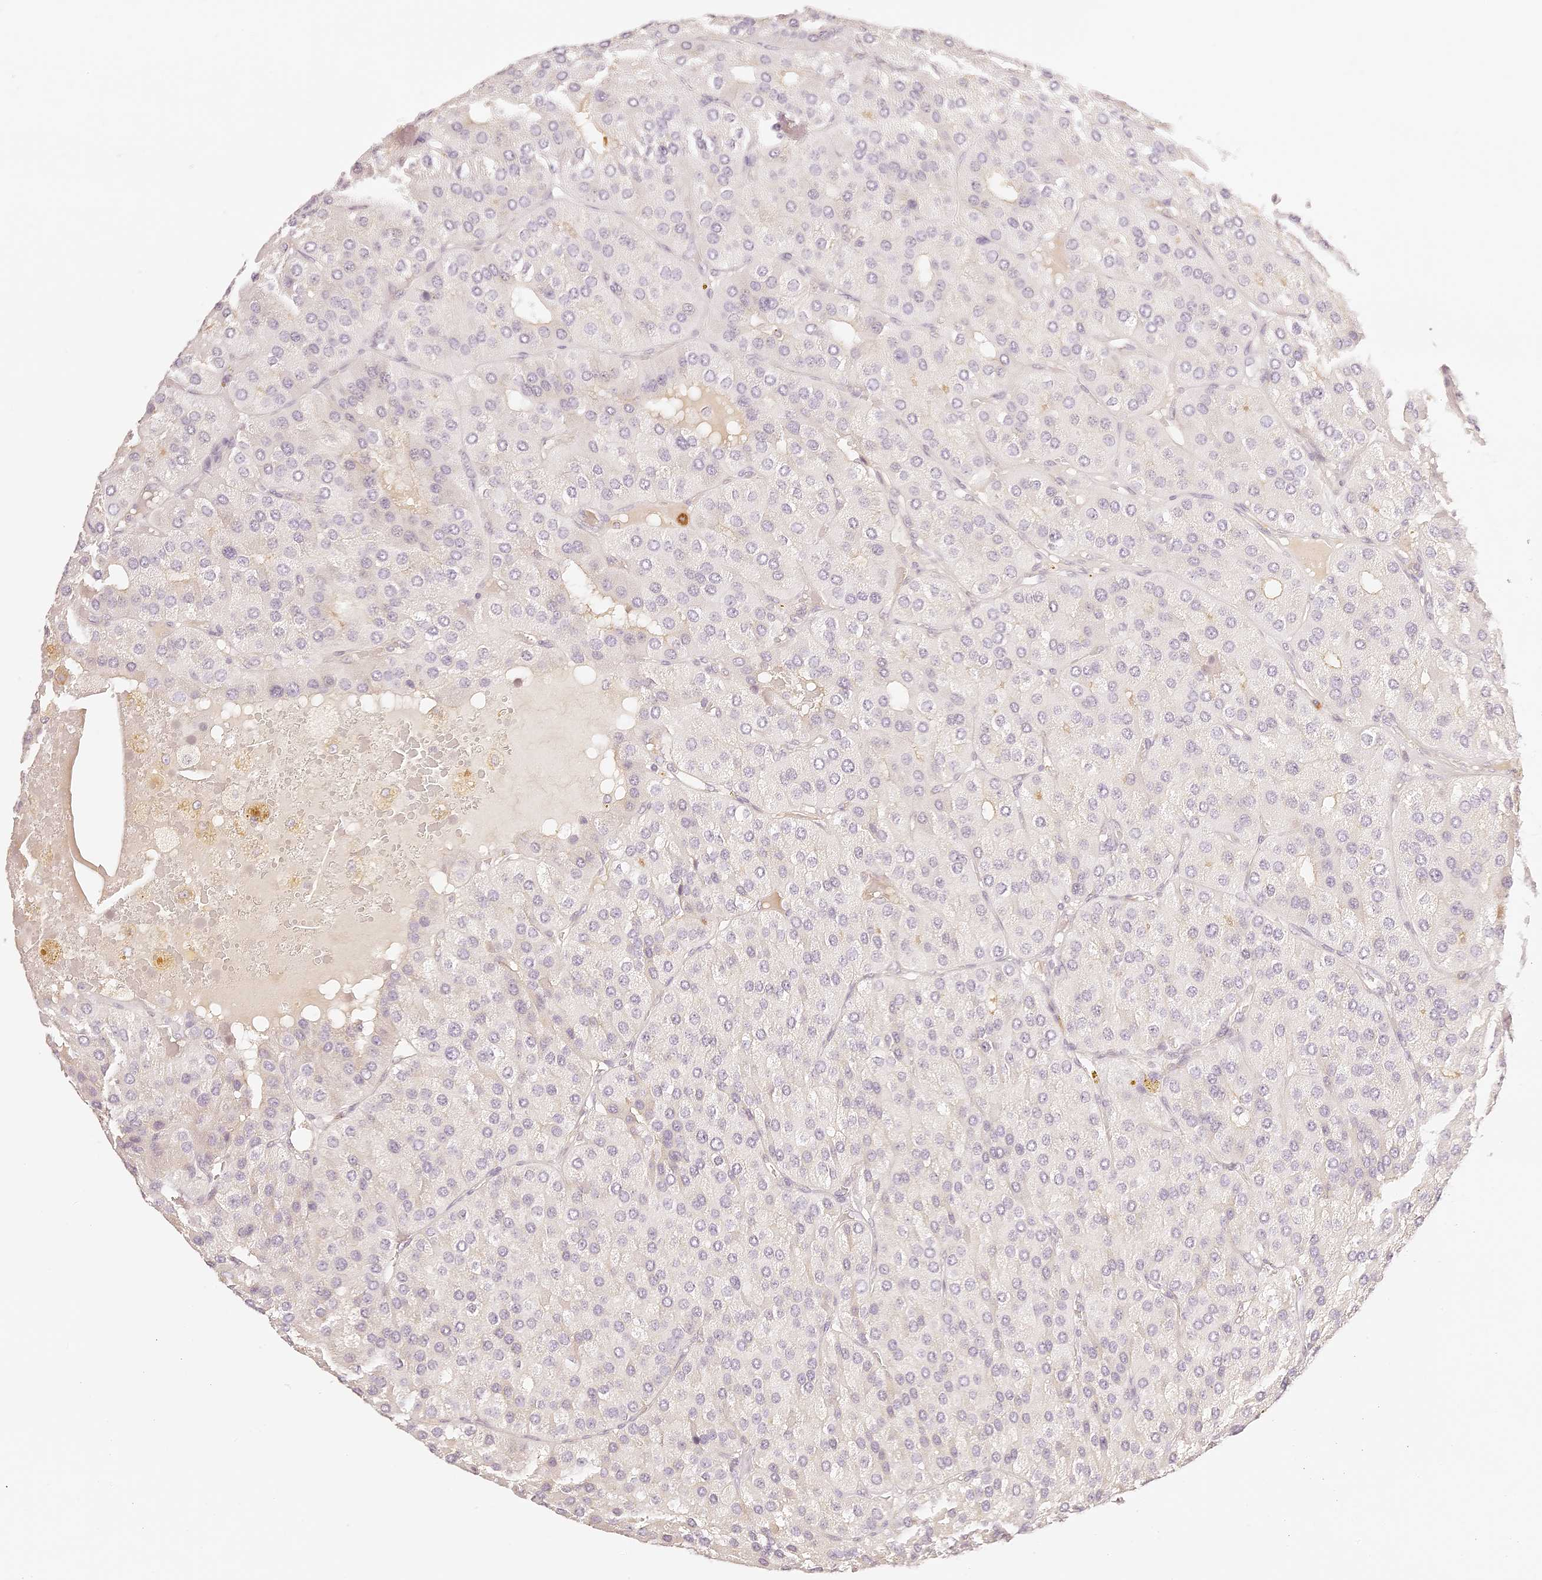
{"staining": {"intensity": "negative", "quantity": "none", "location": "none"}, "tissue": "parathyroid gland", "cell_type": "Glandular cells", "image_type": "normal", "snomed": [{"axis": "morphology", "description": "Normal tissue, NOS"}, {"axis": "morphology", "description": "Adenoma, NOS"}, {"axis": "topography", "description": "Parathyroid gland"}], "caption": "Protein analysis of normal parathyroid gland displays no significant positivity in glandular cells. (Immunohistochemistry (ihc), brightfield microscopy, high magnification).", "gene": "TRIM45", "patient": {"sex": "female", "age": 86}}